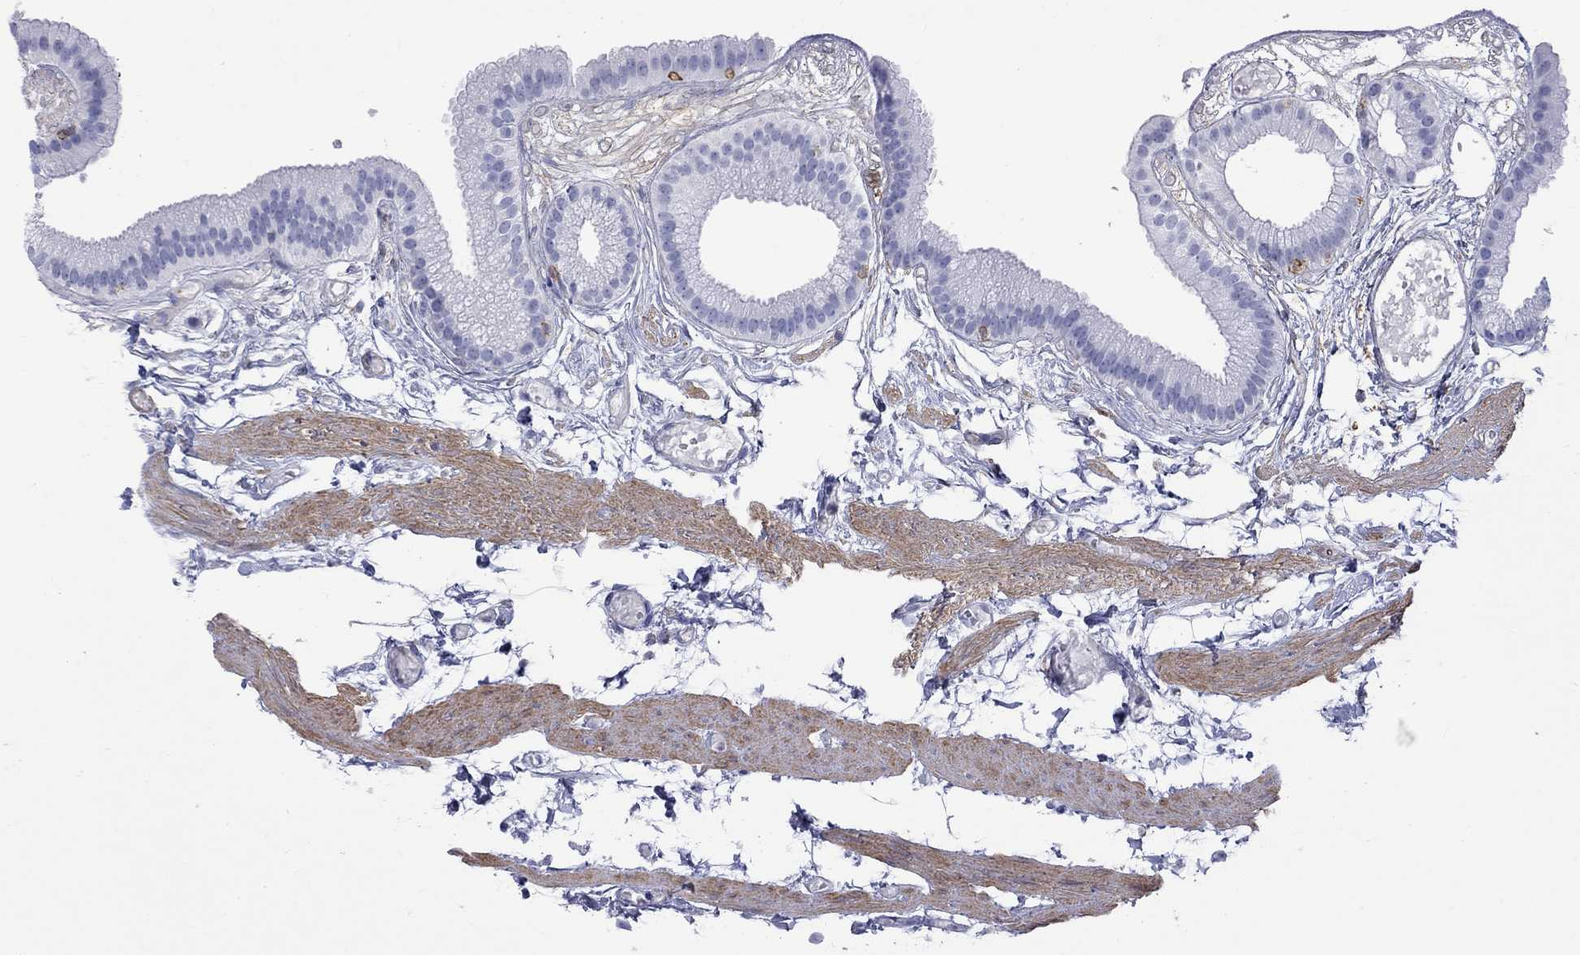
{"staining": {"intensity": "negative", "quantity": "none", "location": "none"}, "tissue": "gallbladder", "cell_type": "Glandular cells", "image_type": "normal", "snomed": [{"axis": "morphology", "description": "Normal tissue, NOS"}, {"axis": "topography", "description": "Gallbladder"}], "caption": "A micrograph of human gallbladder is negative for staining in glandular cells. (Brightfield microscopy of DAB (3,3'-diaminobenzidine) IHC at high magnification).", "gene": "S100A3", "patient": {"sex": "female", "age": 45}}